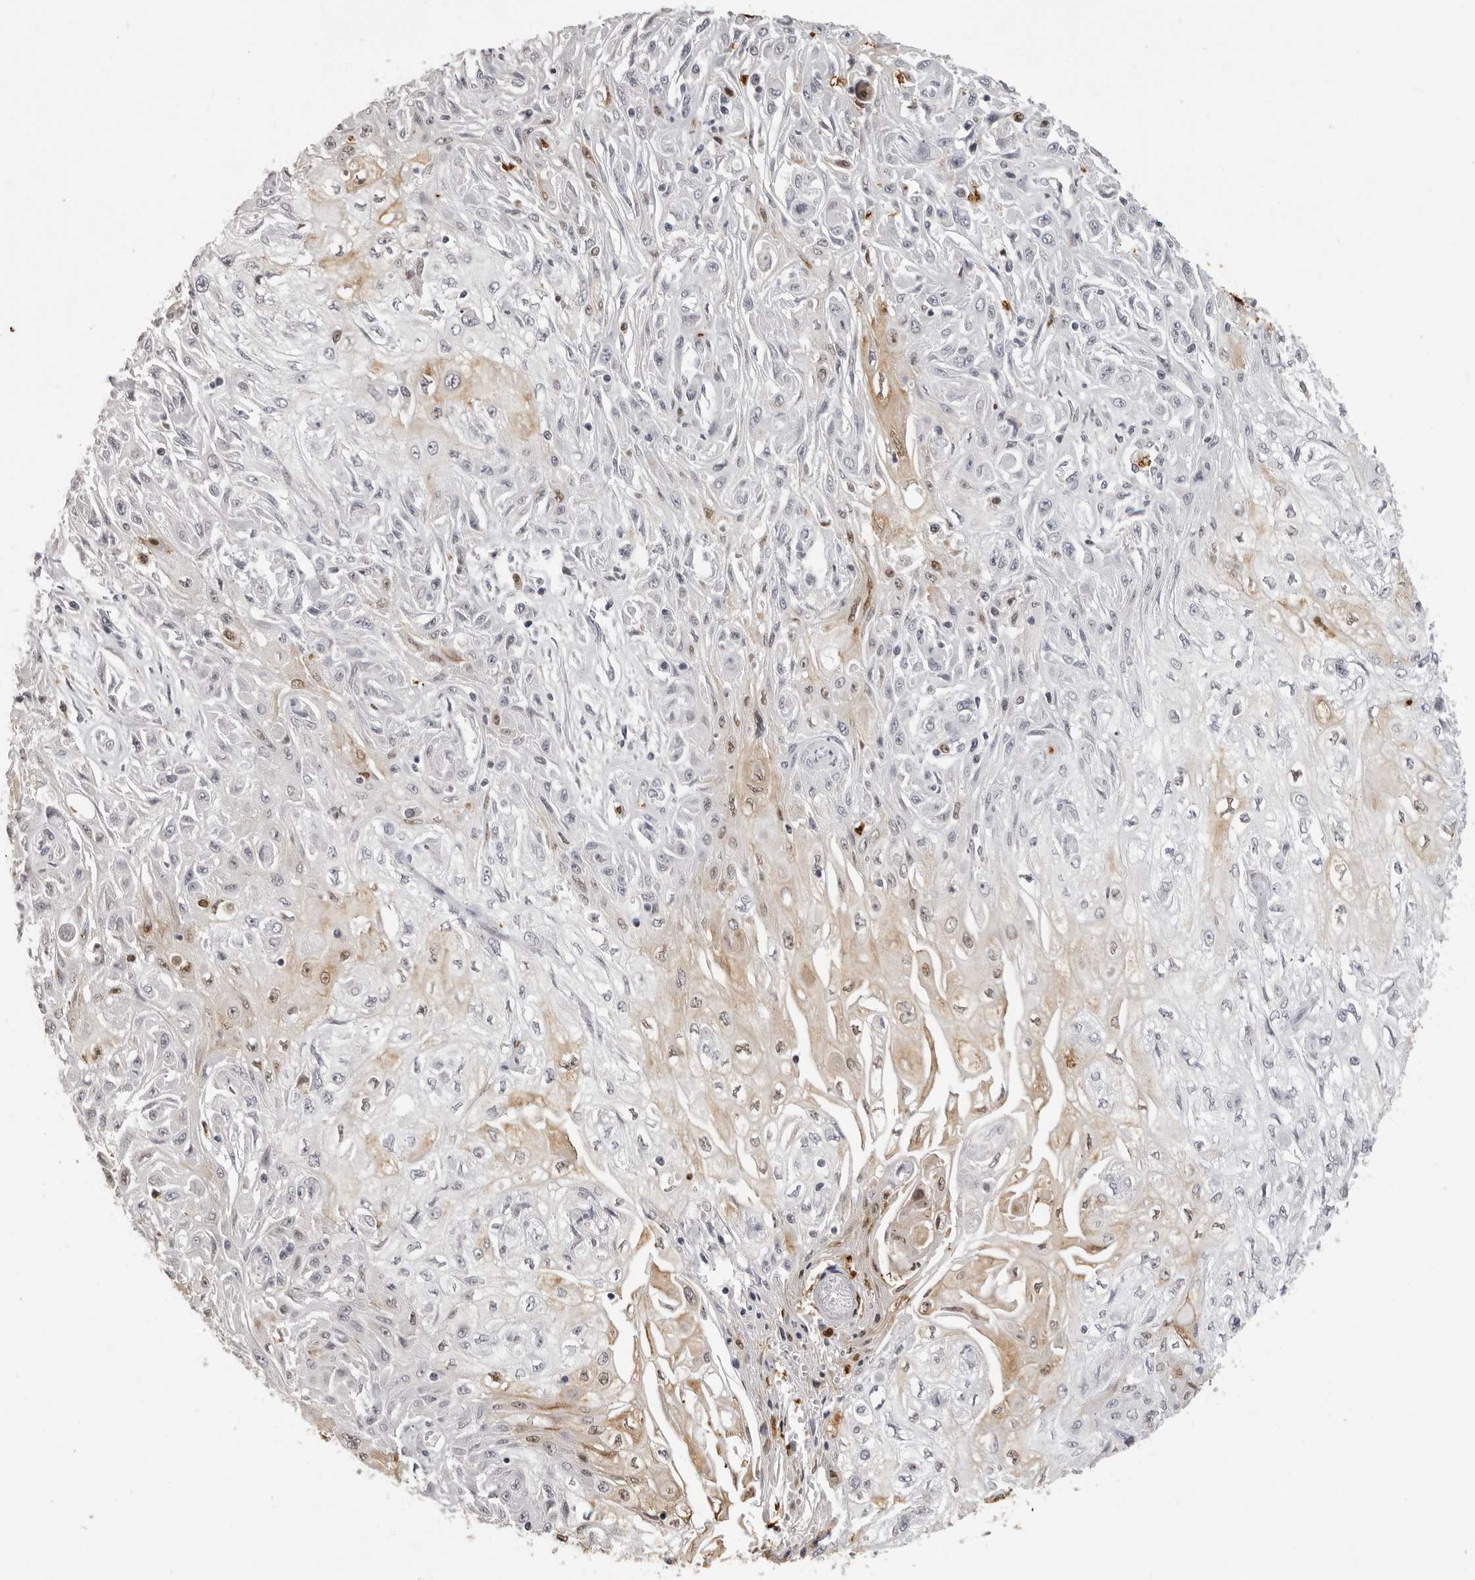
{"staining": {"intensity": "weak", "quantity": "25%-75%", "location": "cytoplasmic/membranous,nuclear"}, "tissue": "skin cancer", "cell_type": "Tumor cells", "image_type": "cancer", "snomed": [{"axis": "morphology", "description": "Squamous cell carcinoma, NOS"}, {"axis": "morphology", "description": "Squamous cell carcinoma, metastatic, NOS"}, {"axis": "topography", "description": "Skin"}, {"axis": "topography", "description": "Lymph node"}], "caption": "IHC histopathology image of neoplastic tissue: squamous cell carcinoma (skin) stained using IHC displays low levels of weak protein expression localized specifically in the cytoplasmic/membranous and nuclear of tumor cells, appearing as a cytoplasmic/membranous and nuclear brown color.", "gene": "IL31", "patient": {"sex": "male", "age": 75}}